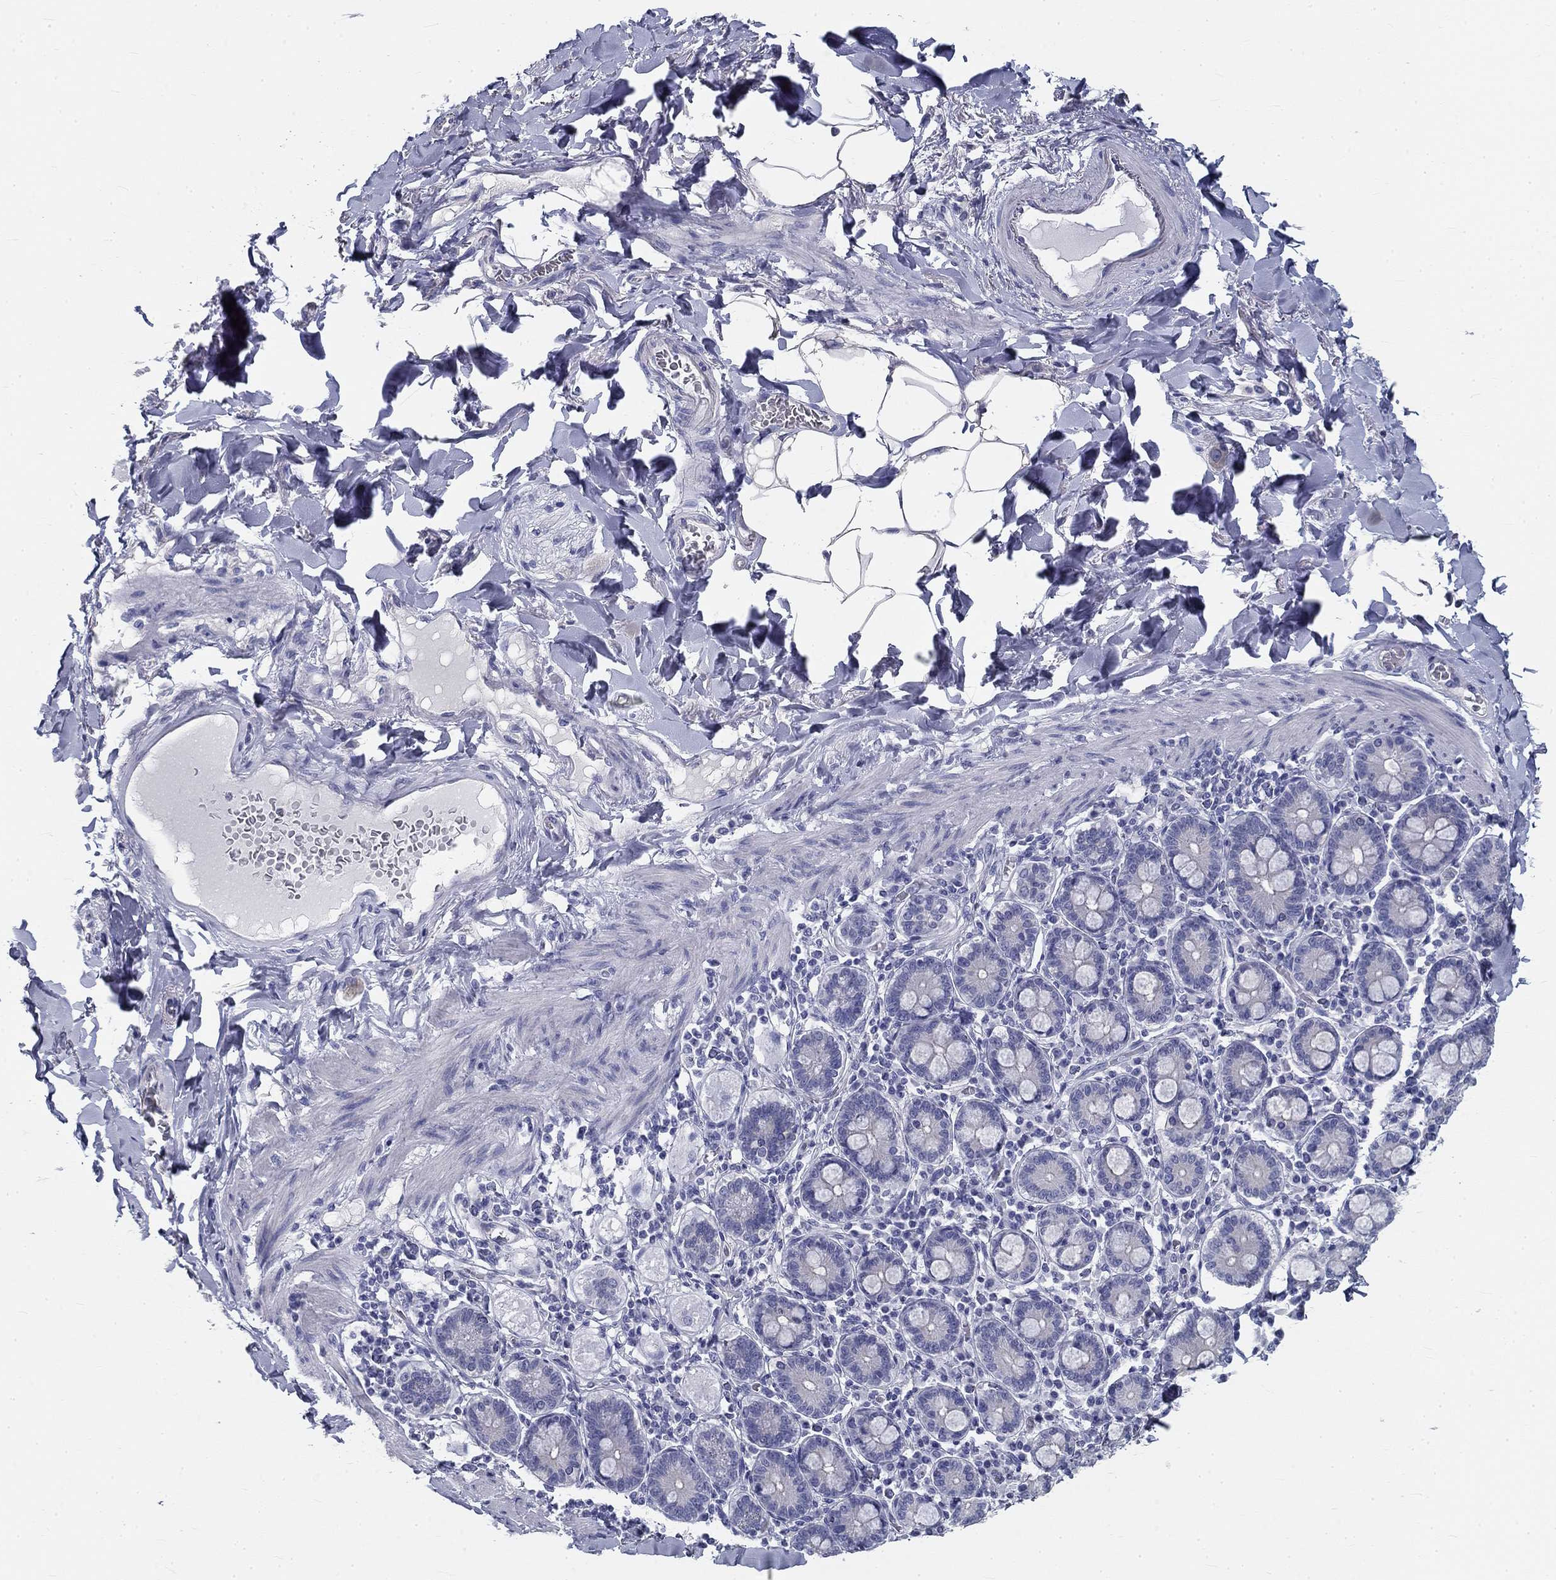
{"staining": {"intensity": "negative", "quantity": "none", "location": "none"}, "tissue": "adipose tissue", "cell_type": "Adipocytes", "image_type": "normal", "snomed": [{"axis": "morphology", "description": "Normal tissue, NOS"}, {"axis": "topography", "description": "Smooth muscle"}, {"axis": "topography", "description": "Duodenum"}, {"axis": "topography", "description": "Peripheral nerve tissue"}], "caption": "An immunohistochemistry (IHC) histopathology image of benign adipose tissue is shown. There is no staining in adipocytes of adipose tissue.", "gene": "GALNTL5", "patient": {"sex": "female", "age": 61}}